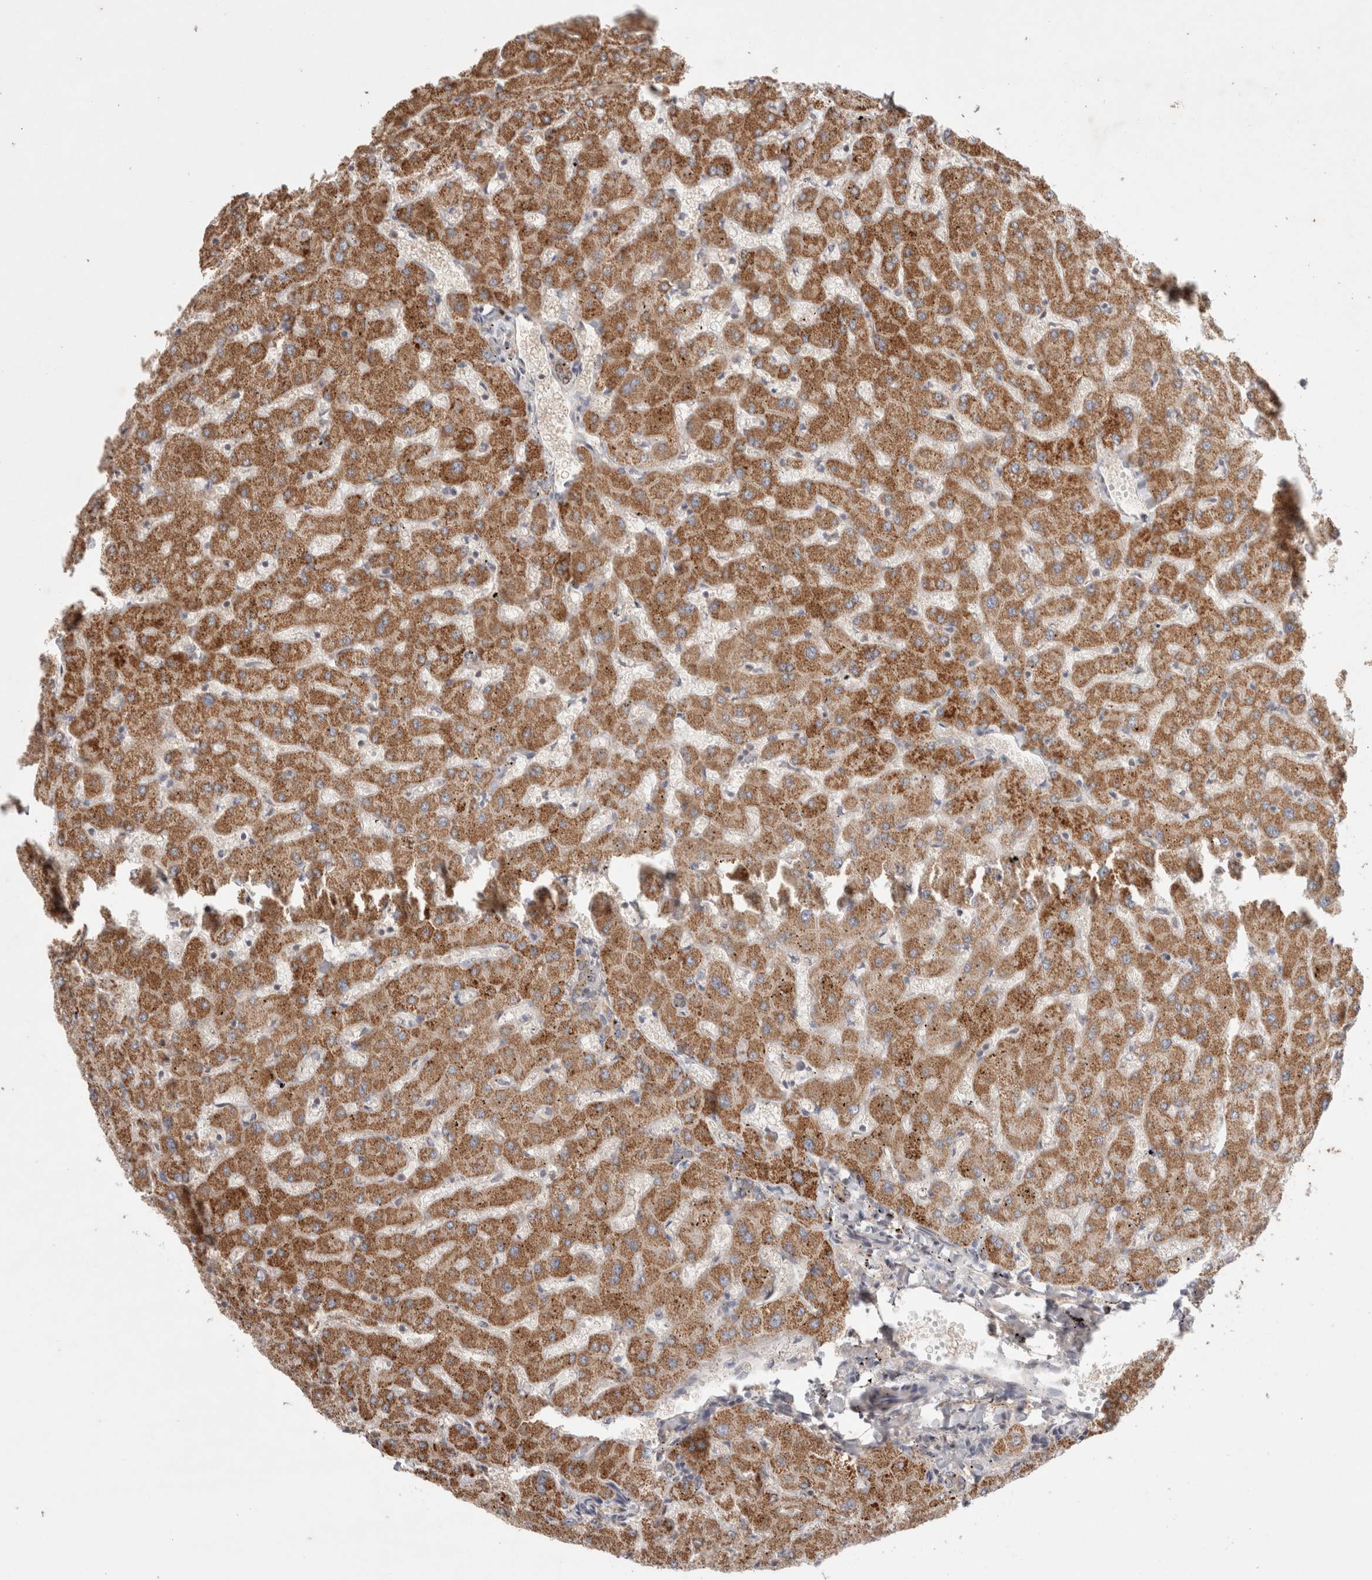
{"staining": {"intensity": "weak", "quantity": ">75%", "location": "cytoplasmic/membranous"}, "tissue": "liver", "cell_type": "Cholangiocytes", "image_type": "normal", "snomed": [{"axis": "morphology", "description": "Normal tissue, NOS"}, {"axis": "topography", "description": "Liver"}], "caption": "Normal liver exhibits weak cytoplasmic/membranous positivity in approximately >75% of cholangiocytes, visualized by immunohistochemistry. (DAB IHC with brightfield microscopy, high magnification).", "gene": "HROB", "patient": {"sex": "female", "age": 63}}